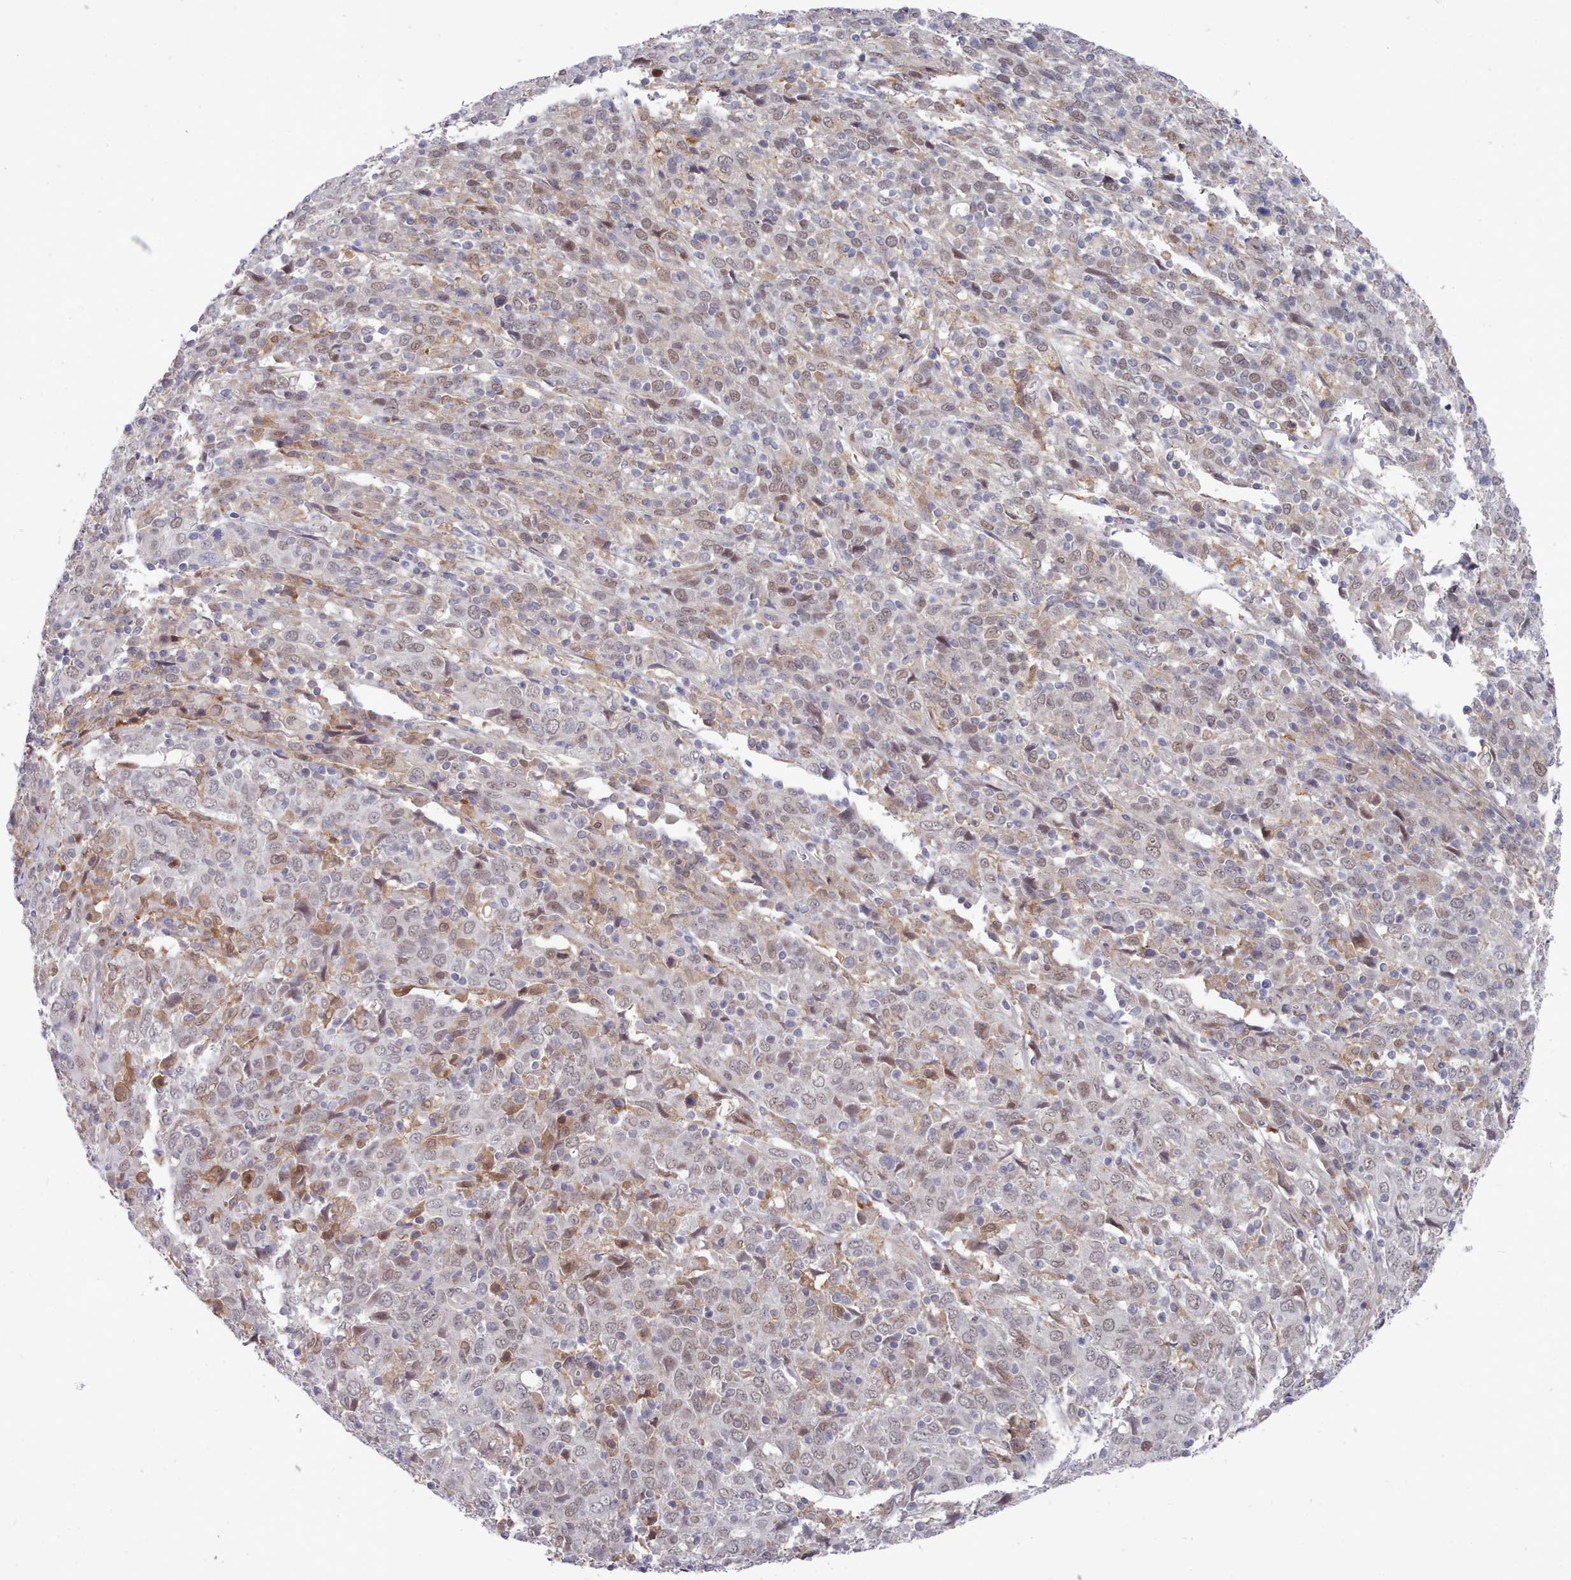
{"staining": {"intensity": "weak", "quantity": "25%-75%", "location": "nuclear"}, "tissue": "cervical cancer", "cell_type": "Tumor cells", "image_type": "cancer", "snomed": [{"axis": "morphology", "description": "Squamous cell carcinoma, NOS"}, {"axis": "topography", "description": "Cervix"}], "caption": "This micrograph reveals cervical squamous cell carcinoma stained with IHC to label a protein in brown. The nuclear of tumor cells show weak positivity for the protein. Nuclei are counter-stained blue.", "gene": "GINS1", "patient": {"sex": "female", "age": 46}}